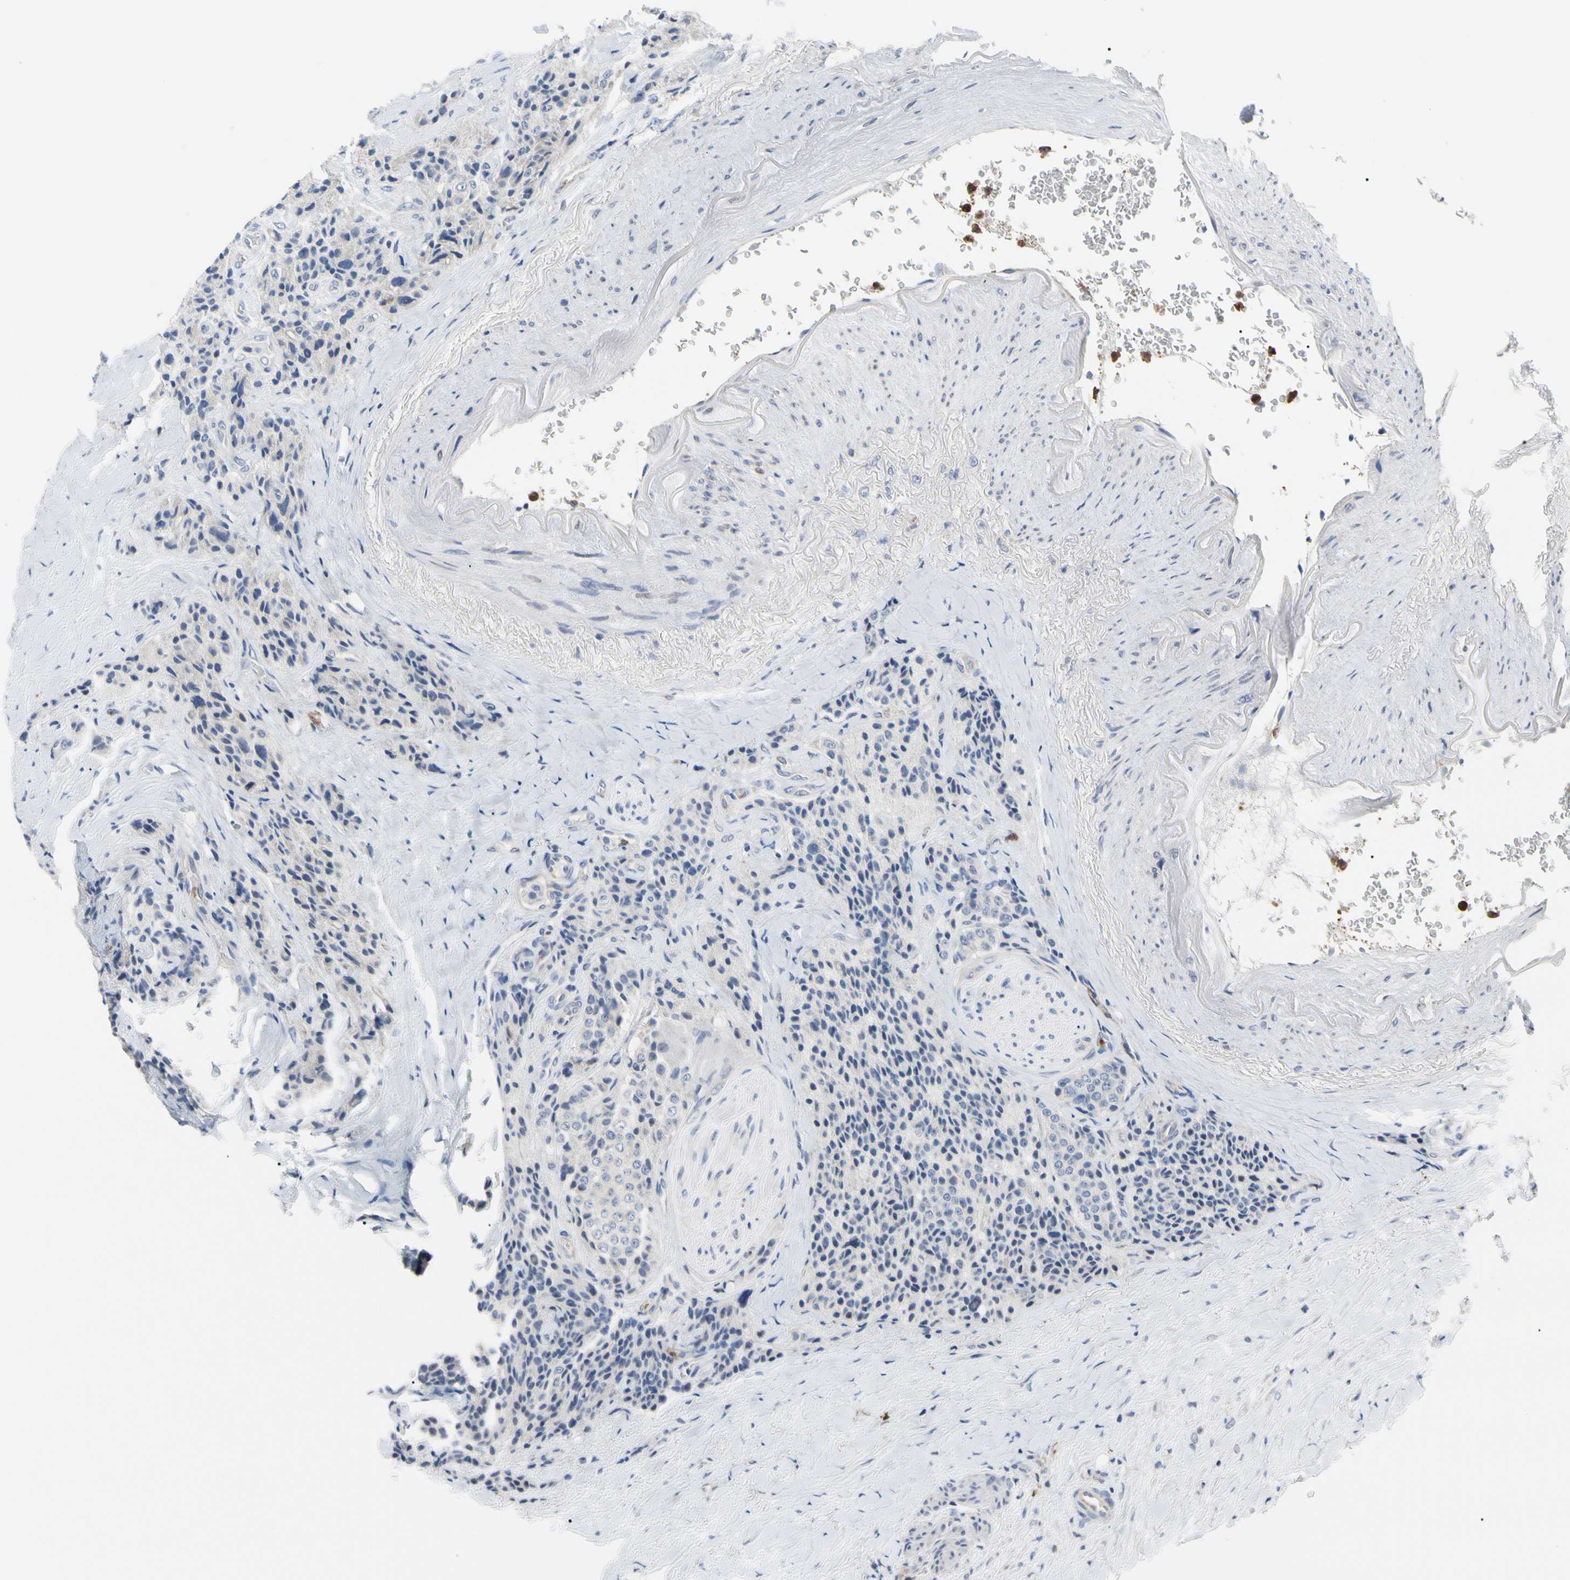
{"staining": {"intensity": "negative", "quantity": "none", "location": "none"}, "tissue": "carcinoid", "cell_type": "Tumor cells", "image_type": "cancer", "snomed": [{"axis": "morphology", "description": "Carcinoid, malignant, NOS"}, {"axis": "topography", "description": "Colon"}], "caption": "Carcinoid was stained to show a protein in brown. There is no significant expression in tumor cells. (DAB (3,3'-diaminobenzidine) immunohistochemistry (IHC) with hematoxylin counter stain).", "gene": "MCL1", "patient": {"sex": "female", "age": 61}}